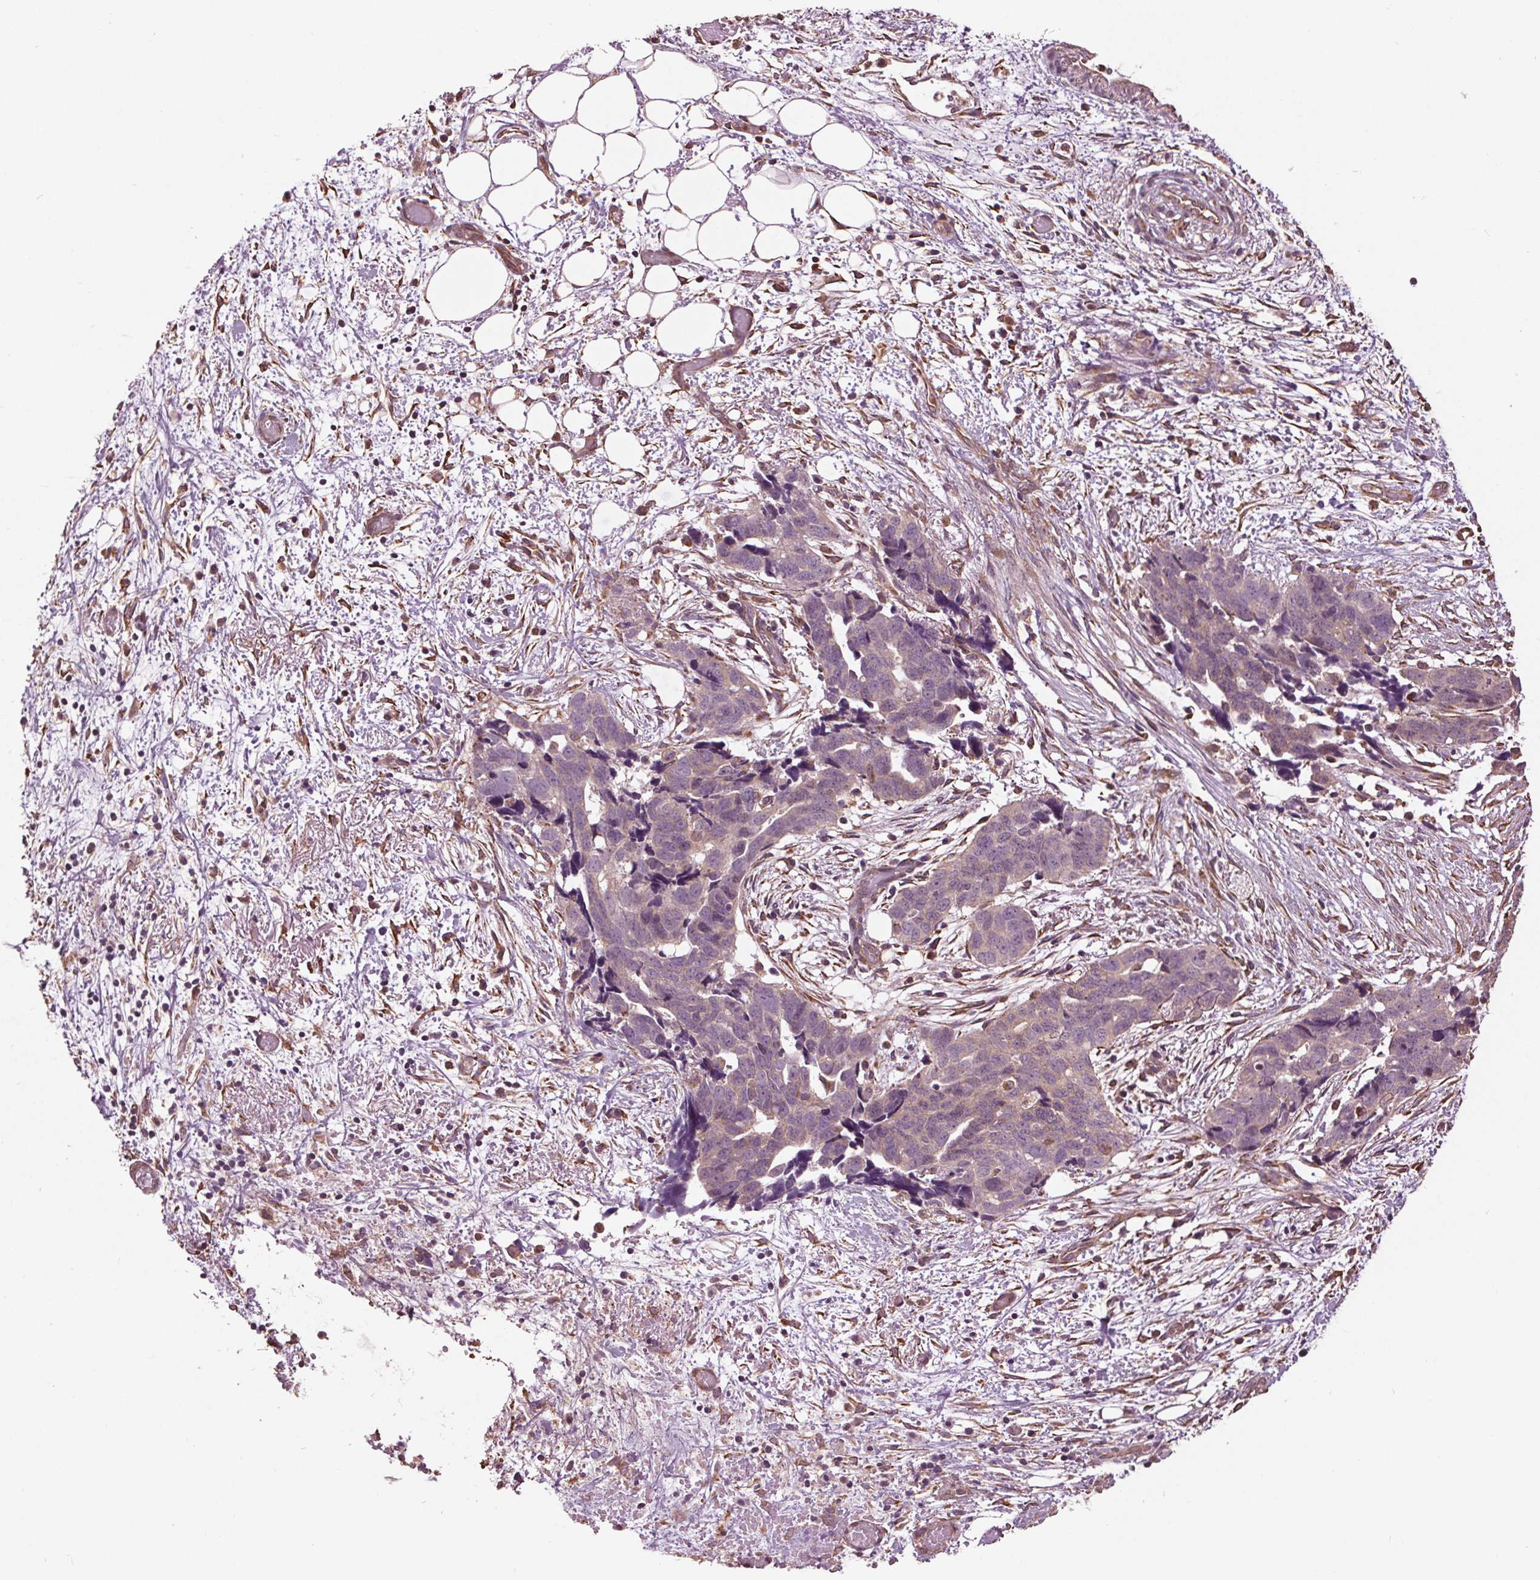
{"staining": {"intensity": "negative", "quantity": "none", "location": "none"}, "tissue": "ovarian cancer", "cell_type": "Tumor cells", "image_type": "cancer", "snomed": [{"axis": "morphology", "description": "Cystadenocarcinoma, serous, NOS"}, {"axis": "topography", "description": "Ovary"}], "caption": "This is an immunohistochemistry (IHC) image of ovarian cancer (serous cystadenocarcinoma). There is no staining in tumor cells.", "gene": "RNPEP", "patient": {"sex": "female", "age": 69}}